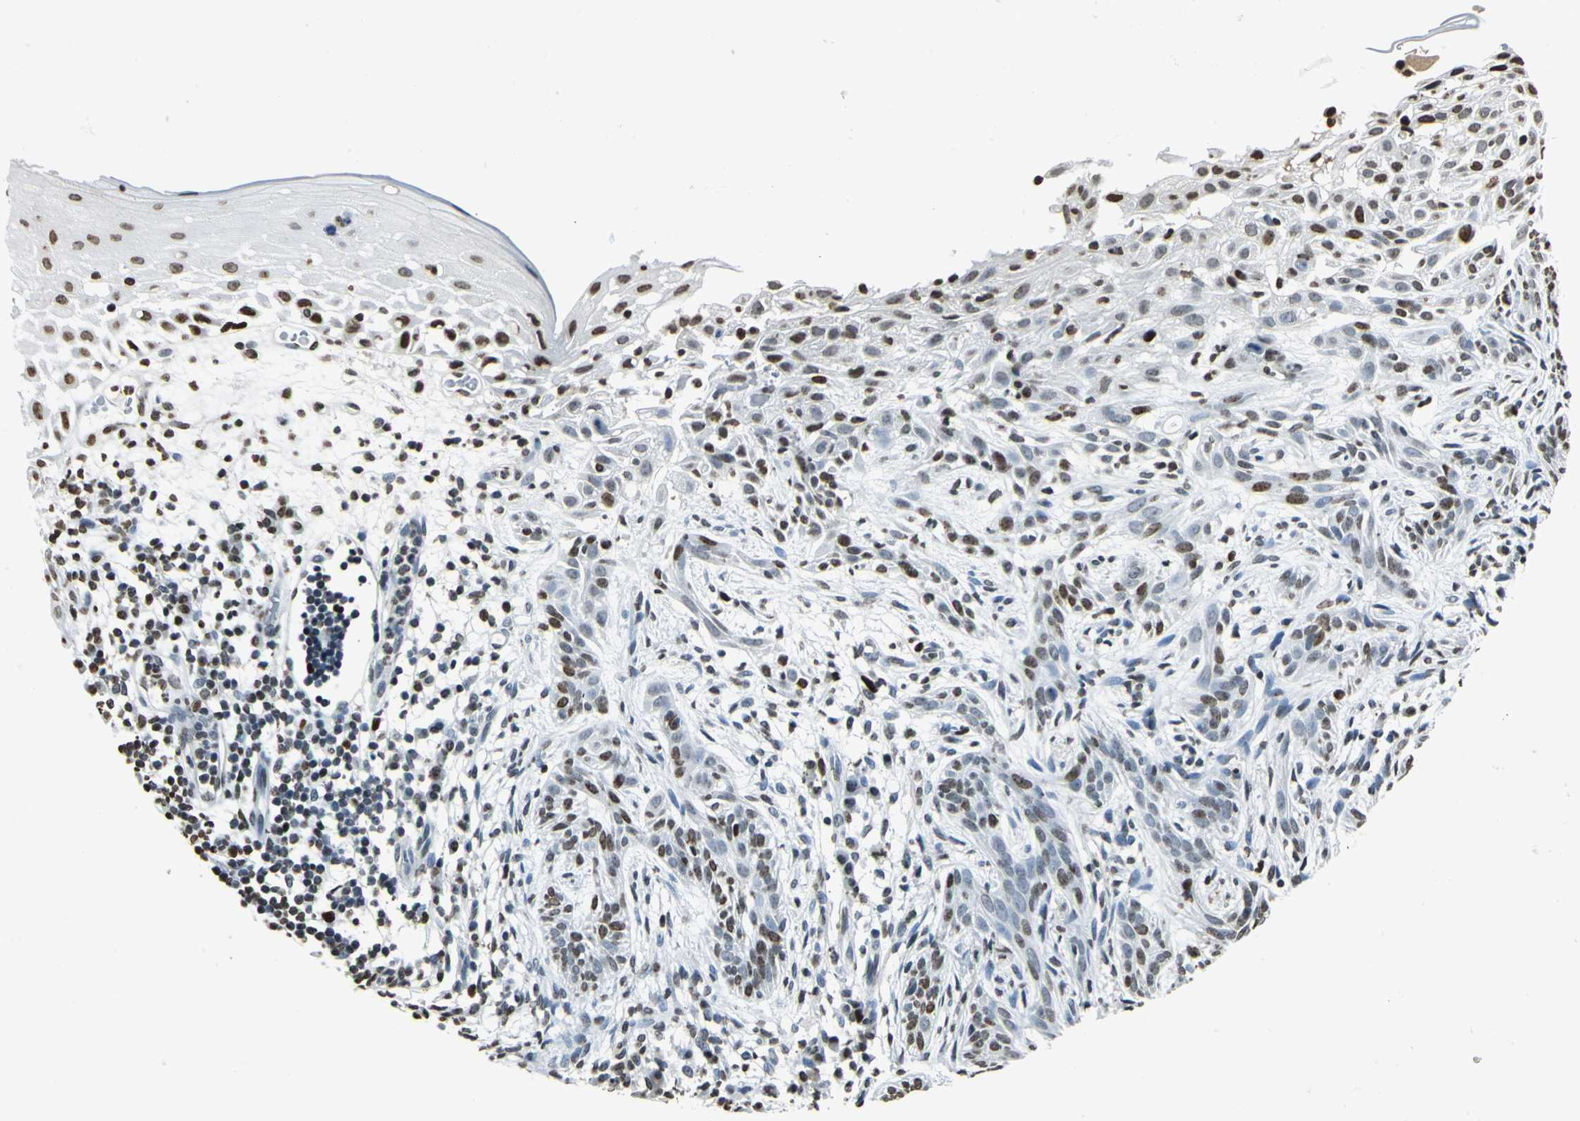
{"staining": {"intensity": "moderate", "quantity": "25%-75%", "location": "nuclear"}, "tissue": "skin cancer", "cell_type": "Tumor cells", "image_type": "cancer", "snomed": [{"axis": "morphology", "description": "Normal tissue, NOS"}, {"axis": "morphology", "description": "Basal cell carcinoma"}, {"axis": "topography", "description": "Skin"}], "caption": "Skin basal cell carcinoma was stained to show a protein in brown. There is medium levels of moderate nuclear expression in approximately 25%-75% of tumor cells.", "gene": "MCM4", "patient": {"sex": "female", "age": 69}}